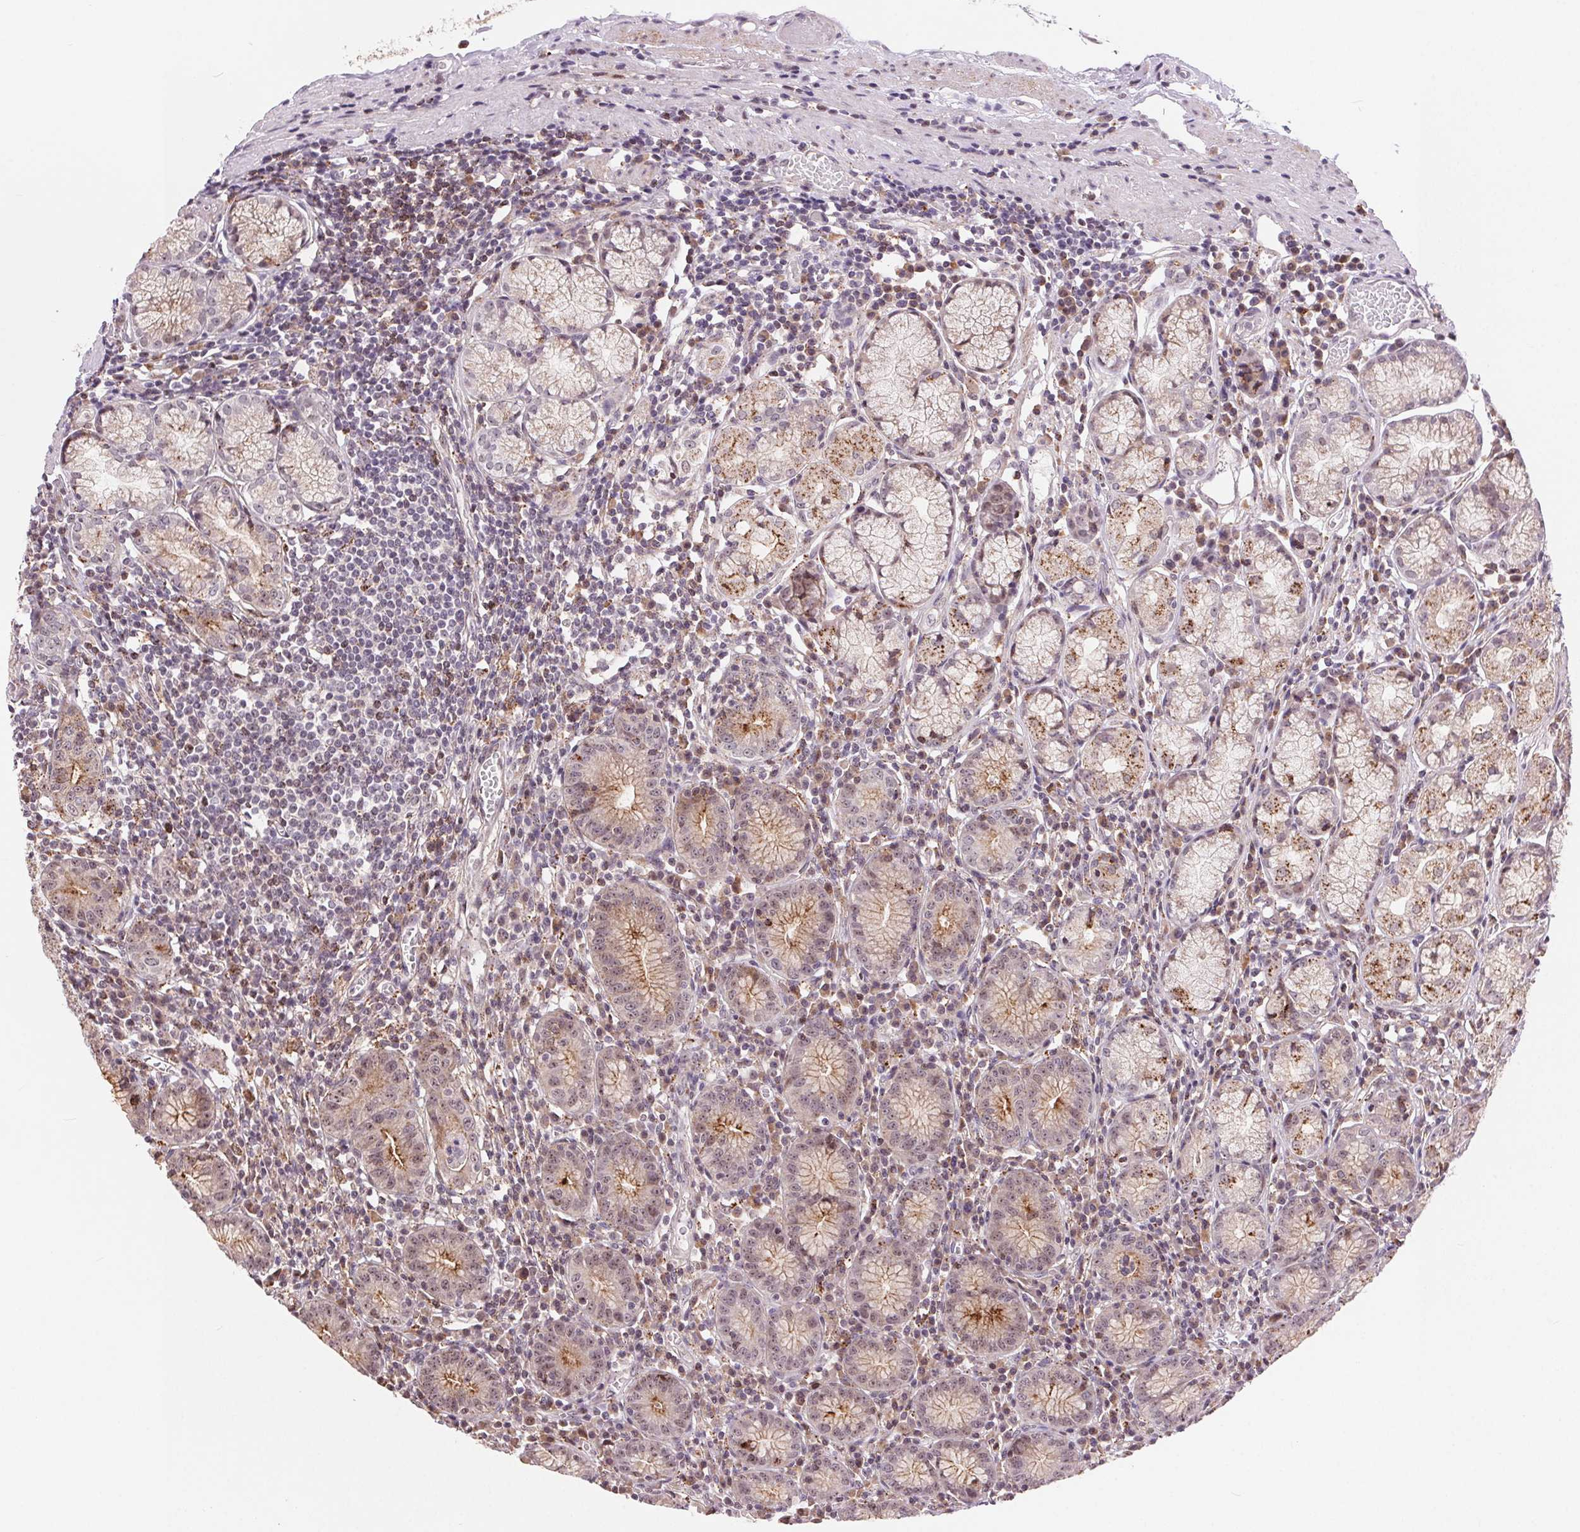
{"staining": {"intensity": "moderate", "quantity": ">75%", "location": "cytoplasmic/membranous"}, "tissue": "stomach", "cell_type": "Glandular cells", "image_type": "normal", "snomed": [{"axis": "morphology", "description": "Normal tissue, NOS"}, {"axis": "topography", "description": "Stomach"}], "caption": "Moderate cytoplasmic/membranous staining for a protein is present in approximately >75% of glandular cells of benign stomach using immunohistochemistry.", "gene": "CHMP4B", "patient": {"sex": "male", "age": 55}}